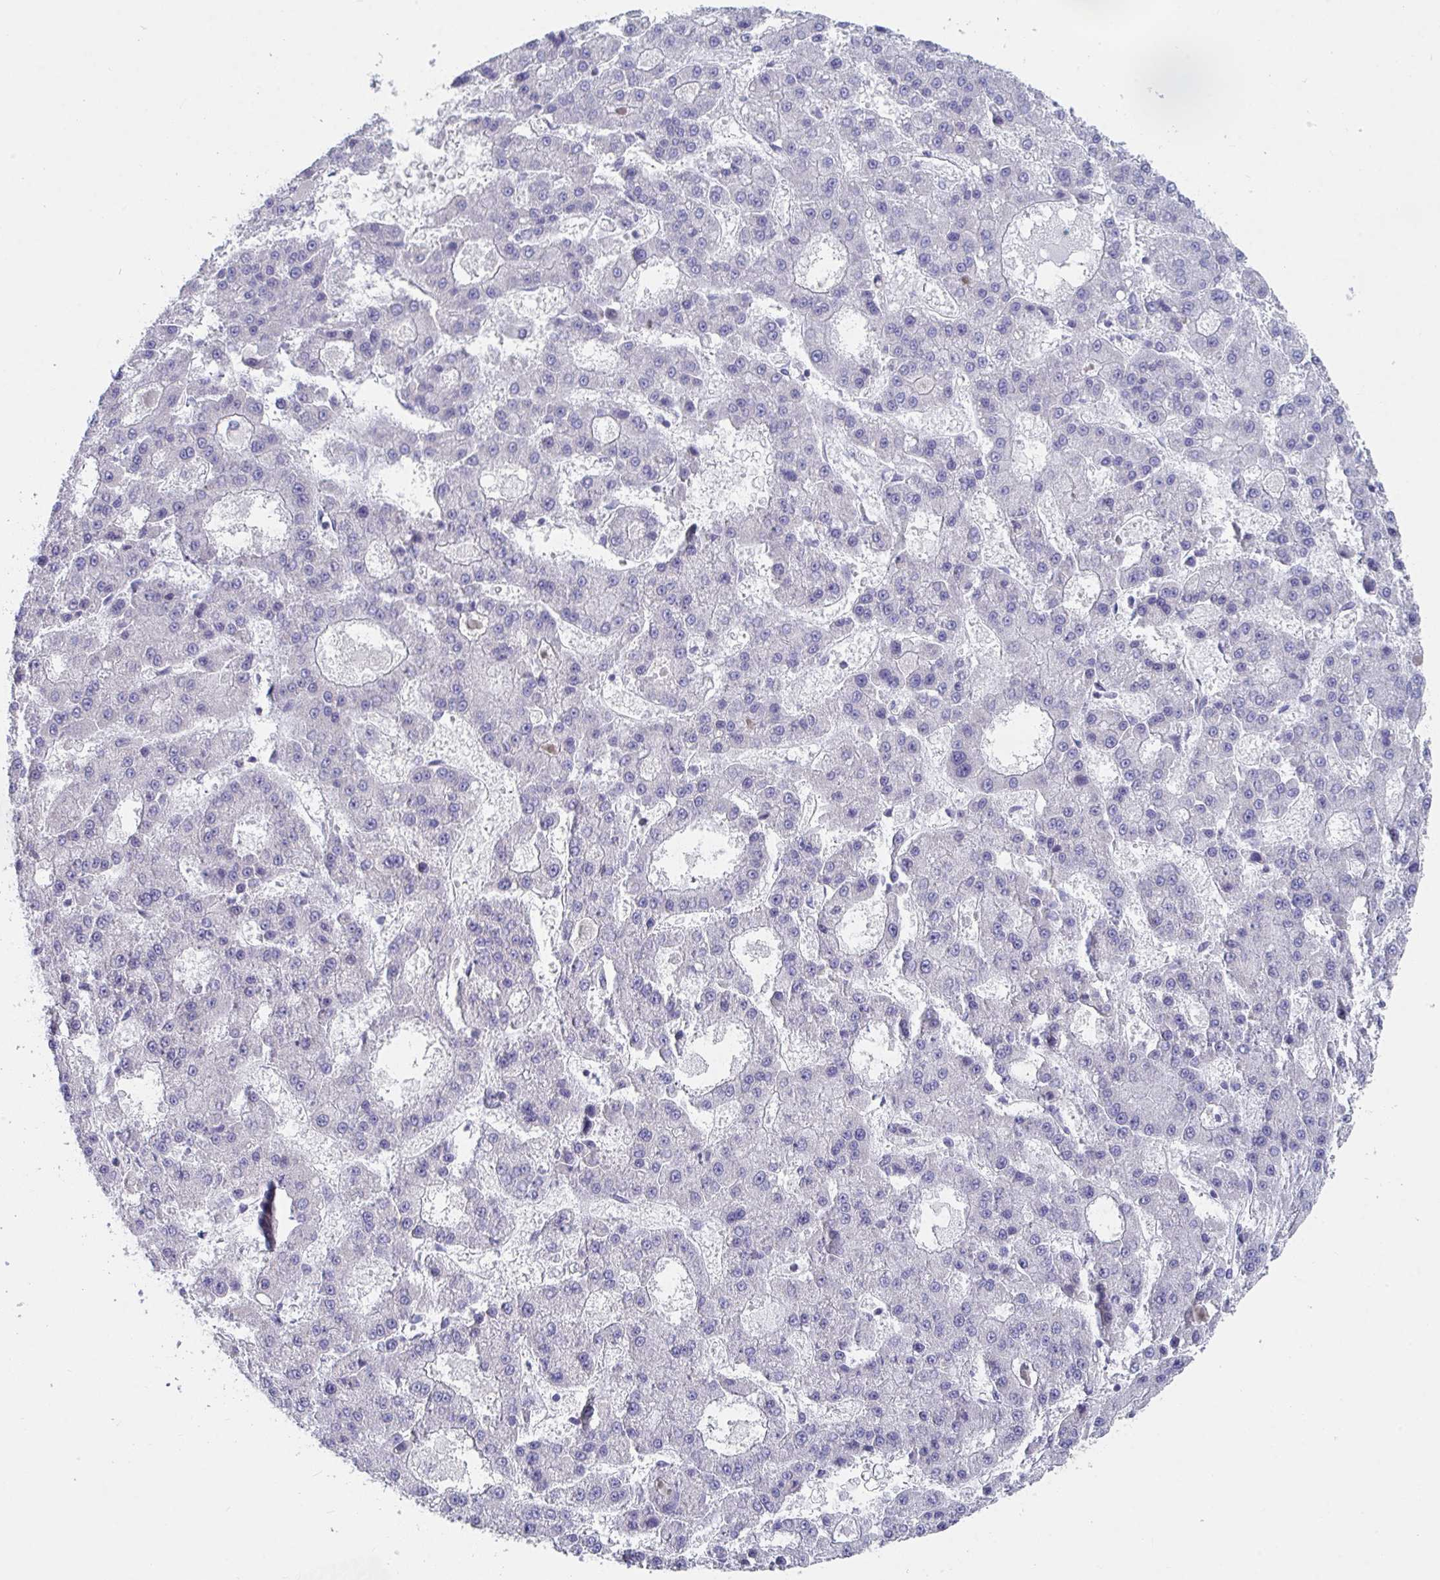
{"staining": {"intensity": "negative", "quantity": "none", "location": "none"}, "tissue": "liver cancer", "cell_type": "Tumor cells", "image_type": "cancer", "snomed": [{"axis": "morphology", "description": "Carcinoma, Hepatocellular, NOS"}, {"axis": "topography", "description": "Liver"}], "caption": "The photomicrograph reveals no significant positivity in tumor cells of liver hepatocellular carcinoma.", "gene": "FAM156B", "patient": {"sex": "male", "age": 70}}